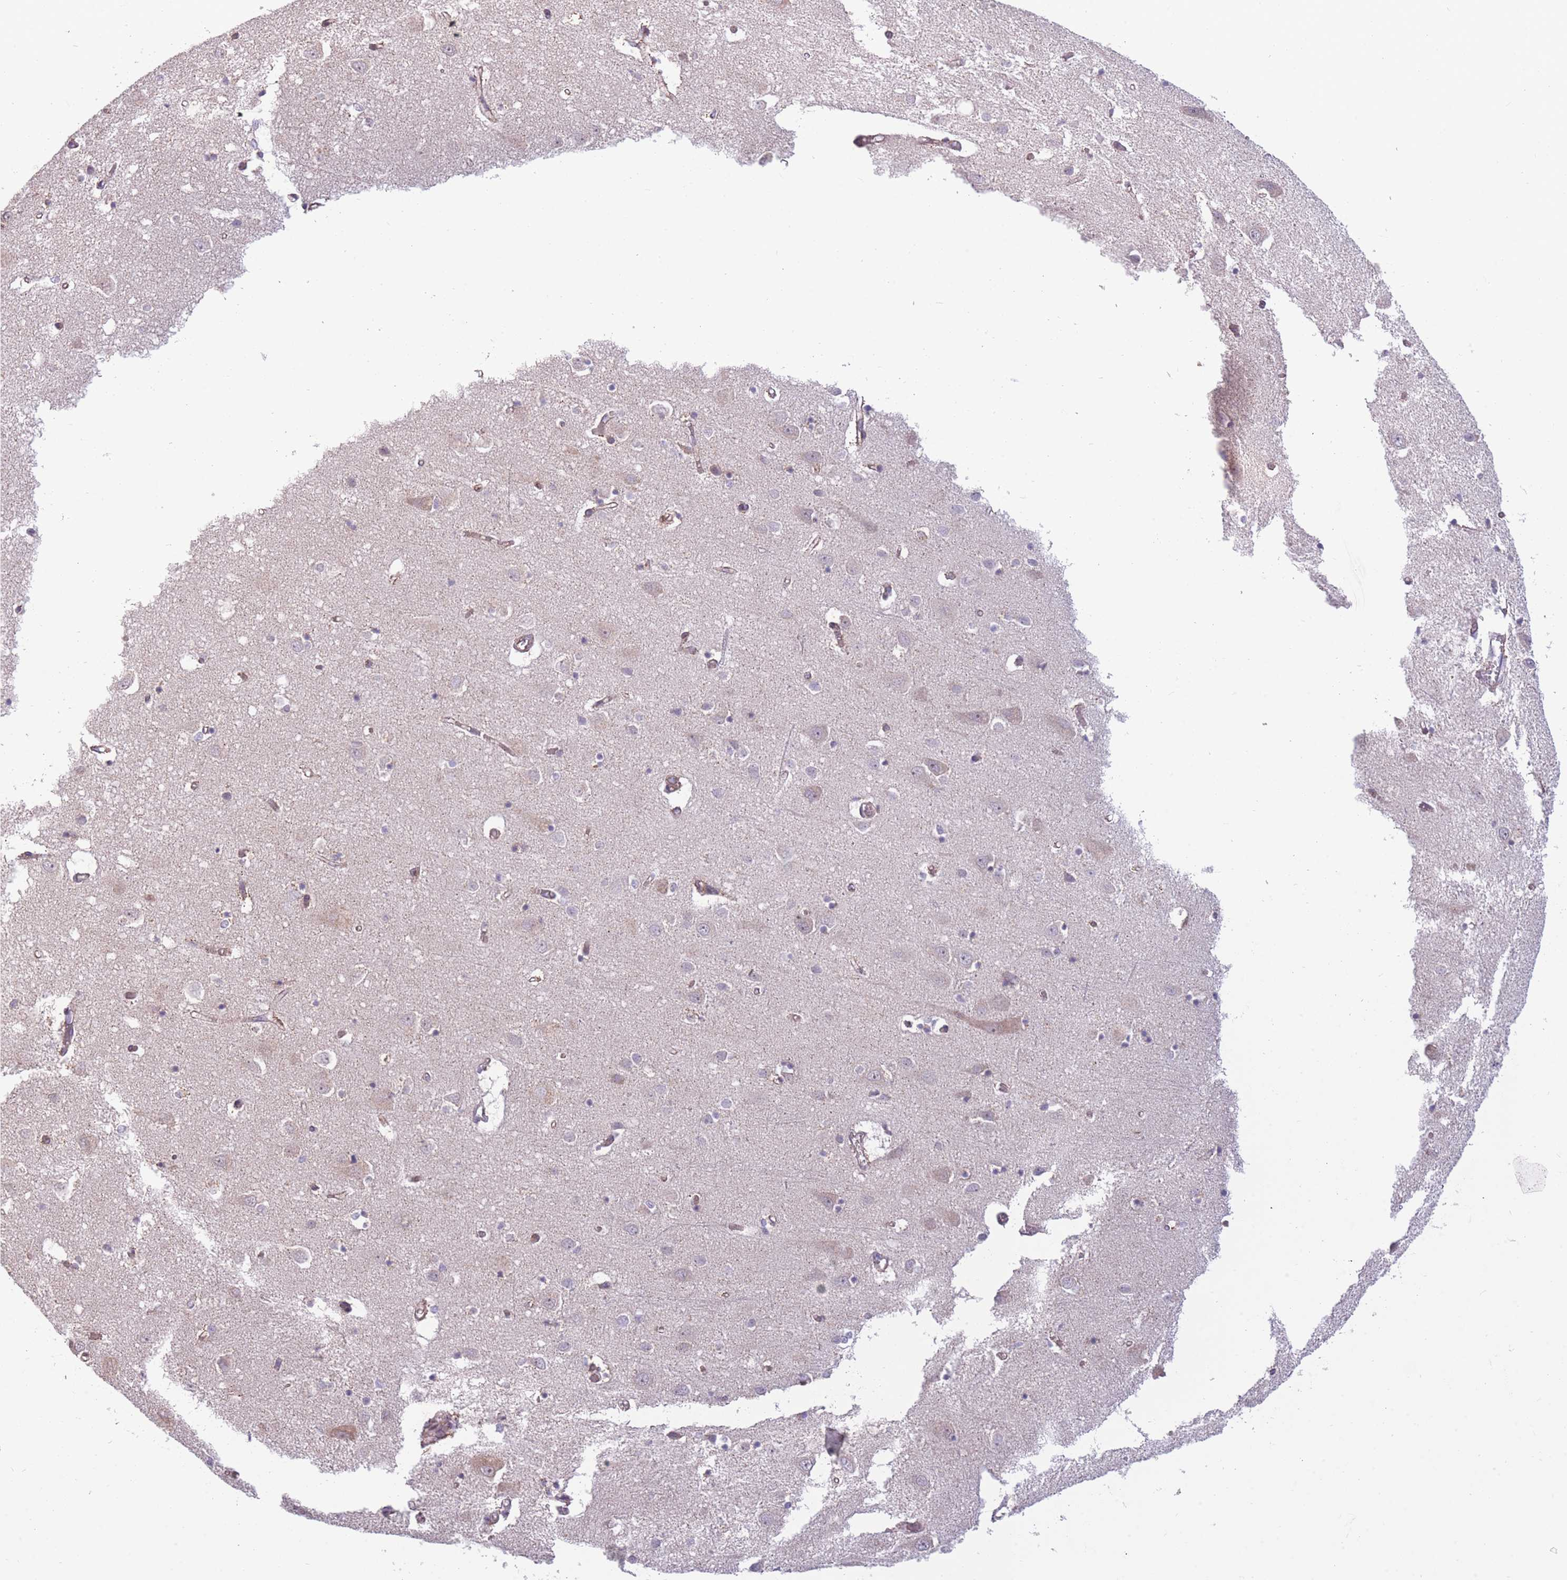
{"staining": {"intensity": "weak", "quantity": ">75%", "location": "cytoplasmic/membranous"}, "tissue": "cerebral cortex", "cell_type": "Endothelial cells", "image_type": "normal", "snomed": [{"axis": "morphology", "description": "Normal tissue, NOS"}, {"axis": "topography", "description": "Cerebral cortex"}], "caption": "The immunohistochemical stain highlights weak cytoplasmic/membranous staining in endothelial cells of normal cerebral cortex.", "gene": "MRPS18C", "patient": {"sex": "male", "age": 70}}